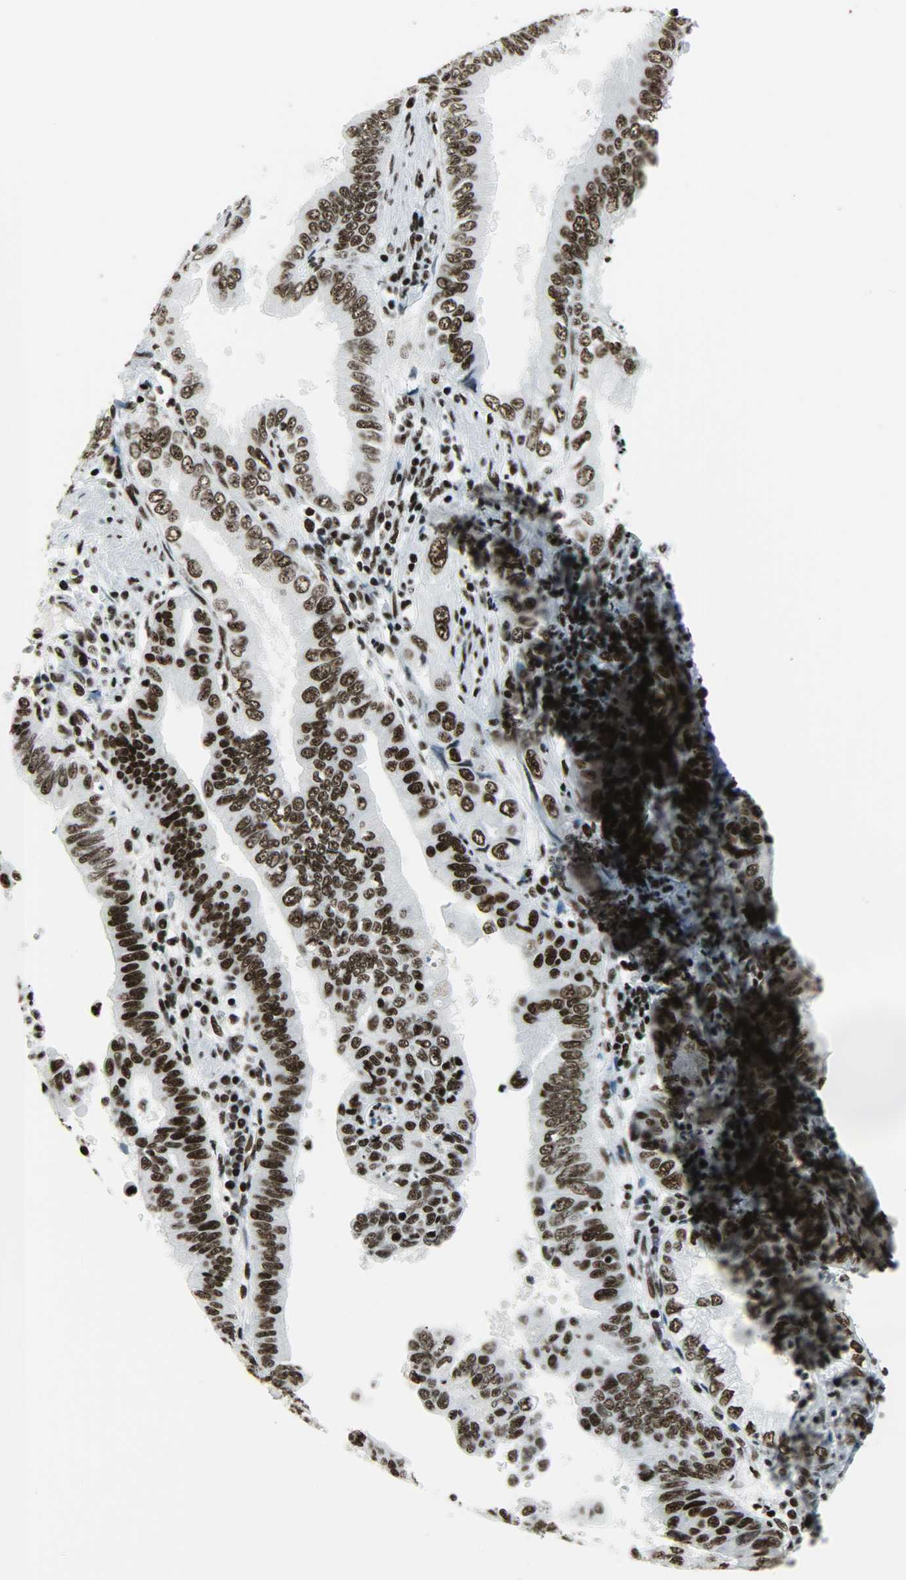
{"staining": {"intensity": "strong", "quantity": ">75%", "location": "nuclear"}, "tissue": "pancreatic cancer", "cell_type": "Tumor cells", "image_type": "cancer", "snomed": [{"axis": "morphology", "description": "Normal tissue, NOS"}, {"axis": "topography", "description": "Lymph node"}], "caption": "Immunohistochemistry image of neoplastic tissue: human pancreatic cancer stained using immunohistochemistry (IHC) displays high levels of strong protein expression localized specifically in the nuclear of tumor cells, appearing as a nuclear brown color.", "gene": "SNRPA", "patient": {"sex": "male", "age": 50}}